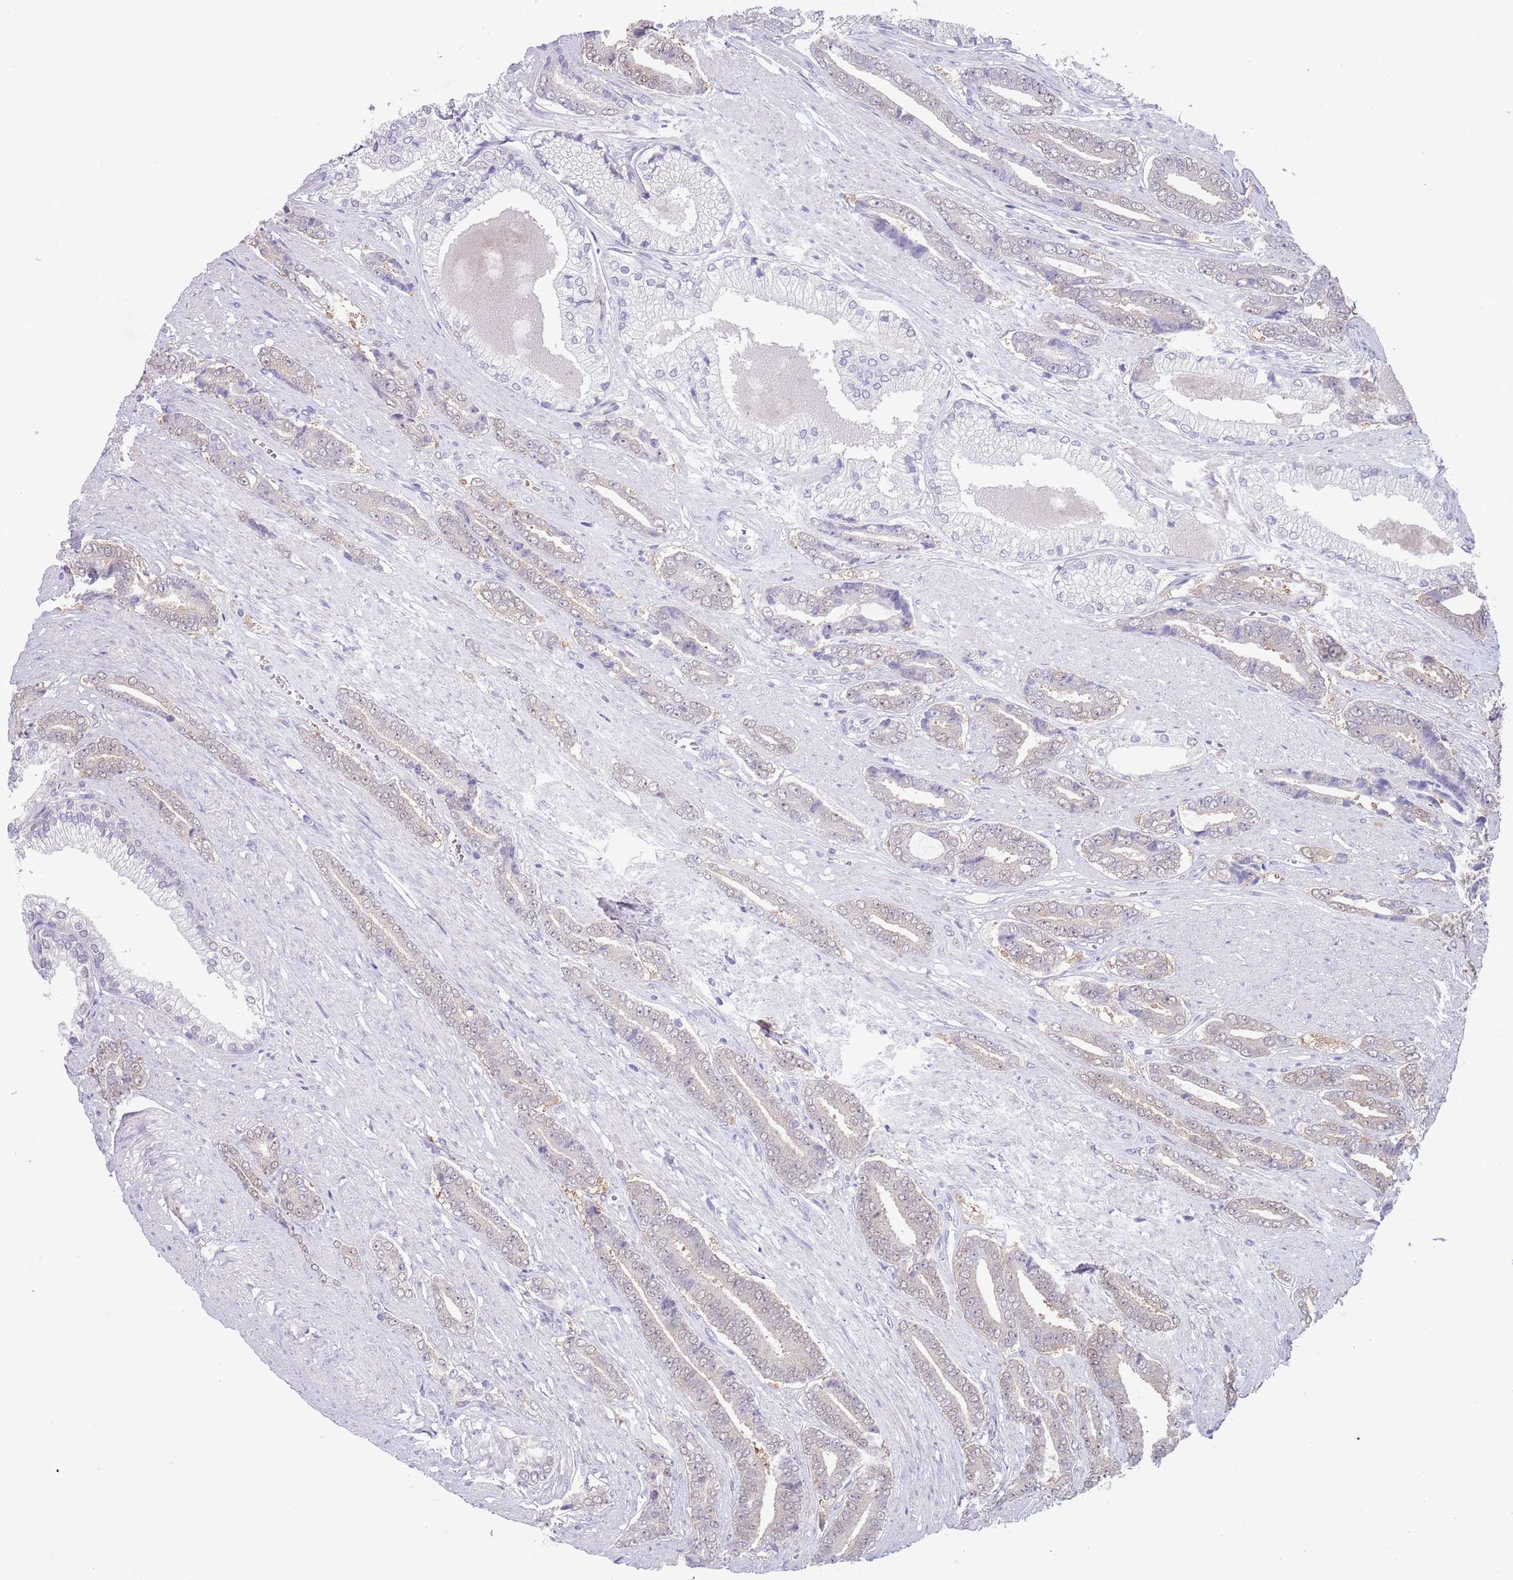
{"staining": {"intensity": "weak", "quantity": "25%-75%", "location": "cytoplasmic/membranous,nuclear"}, "tissue": "prostate cancer", "cell_type": "Tumor cells", "image_type": "cancer", "snomed": [{"axis": "morphology", "description": "Adenocarcinoma, NOS"}, {"axis": "topography", "description": "Prostate and seminal vesicle, NOS"}], "caption": "DAB immunohistochemical staining of human prostate cancer (adenocarcinoma) exhibits weak cytoplasmic/membranous and nuclear protein staining in about 25%-75% of tumor cells. (Brightfield microscopy of DAB IHC at high magnification).", "gene": "CLNS1A", "patient": {"sex": "male", "age": 76}}